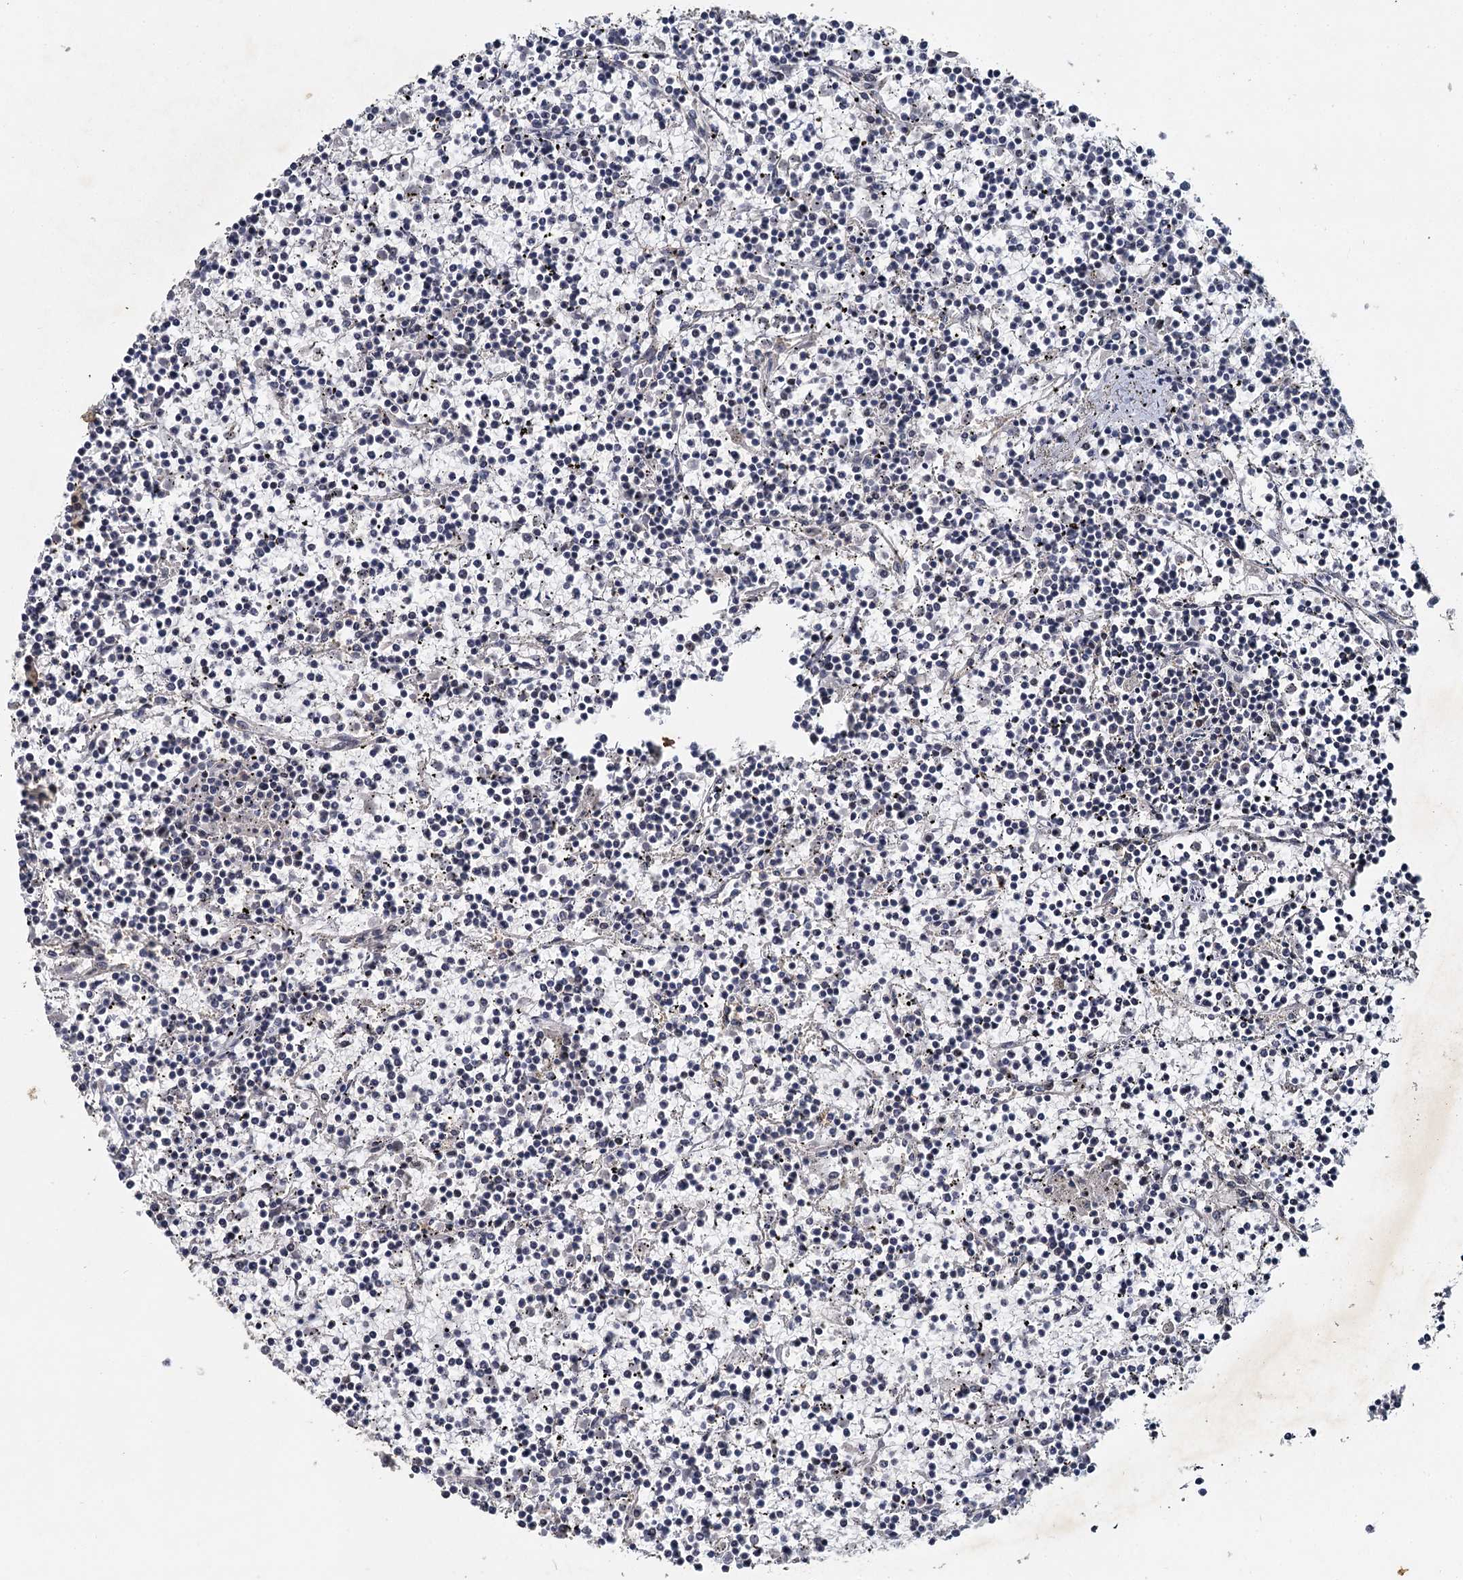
{"staining": {"intensity": "negative", "quantity": "none", "location": "none"}, "tissue": "lymphoma", "cell_type": "Tumor cells", "image_type": "cancer", "snomed": [{"axis": "morphology", "description": "Malignant lymphoma, non-Hodgkin's type, Low grade"}, {"axis": "topography", "description": "Spleen"}], "caption": "This photomicrograph is of malignant lymphoma, non-Hodgkin's type (low-grade) stained with IHC to label a protein in brown with the nuclei are counter-stained blue. There is no staining in tumor cells.", "gene": "MUCL1", "patient": {"sex": "female", "age": 19}}